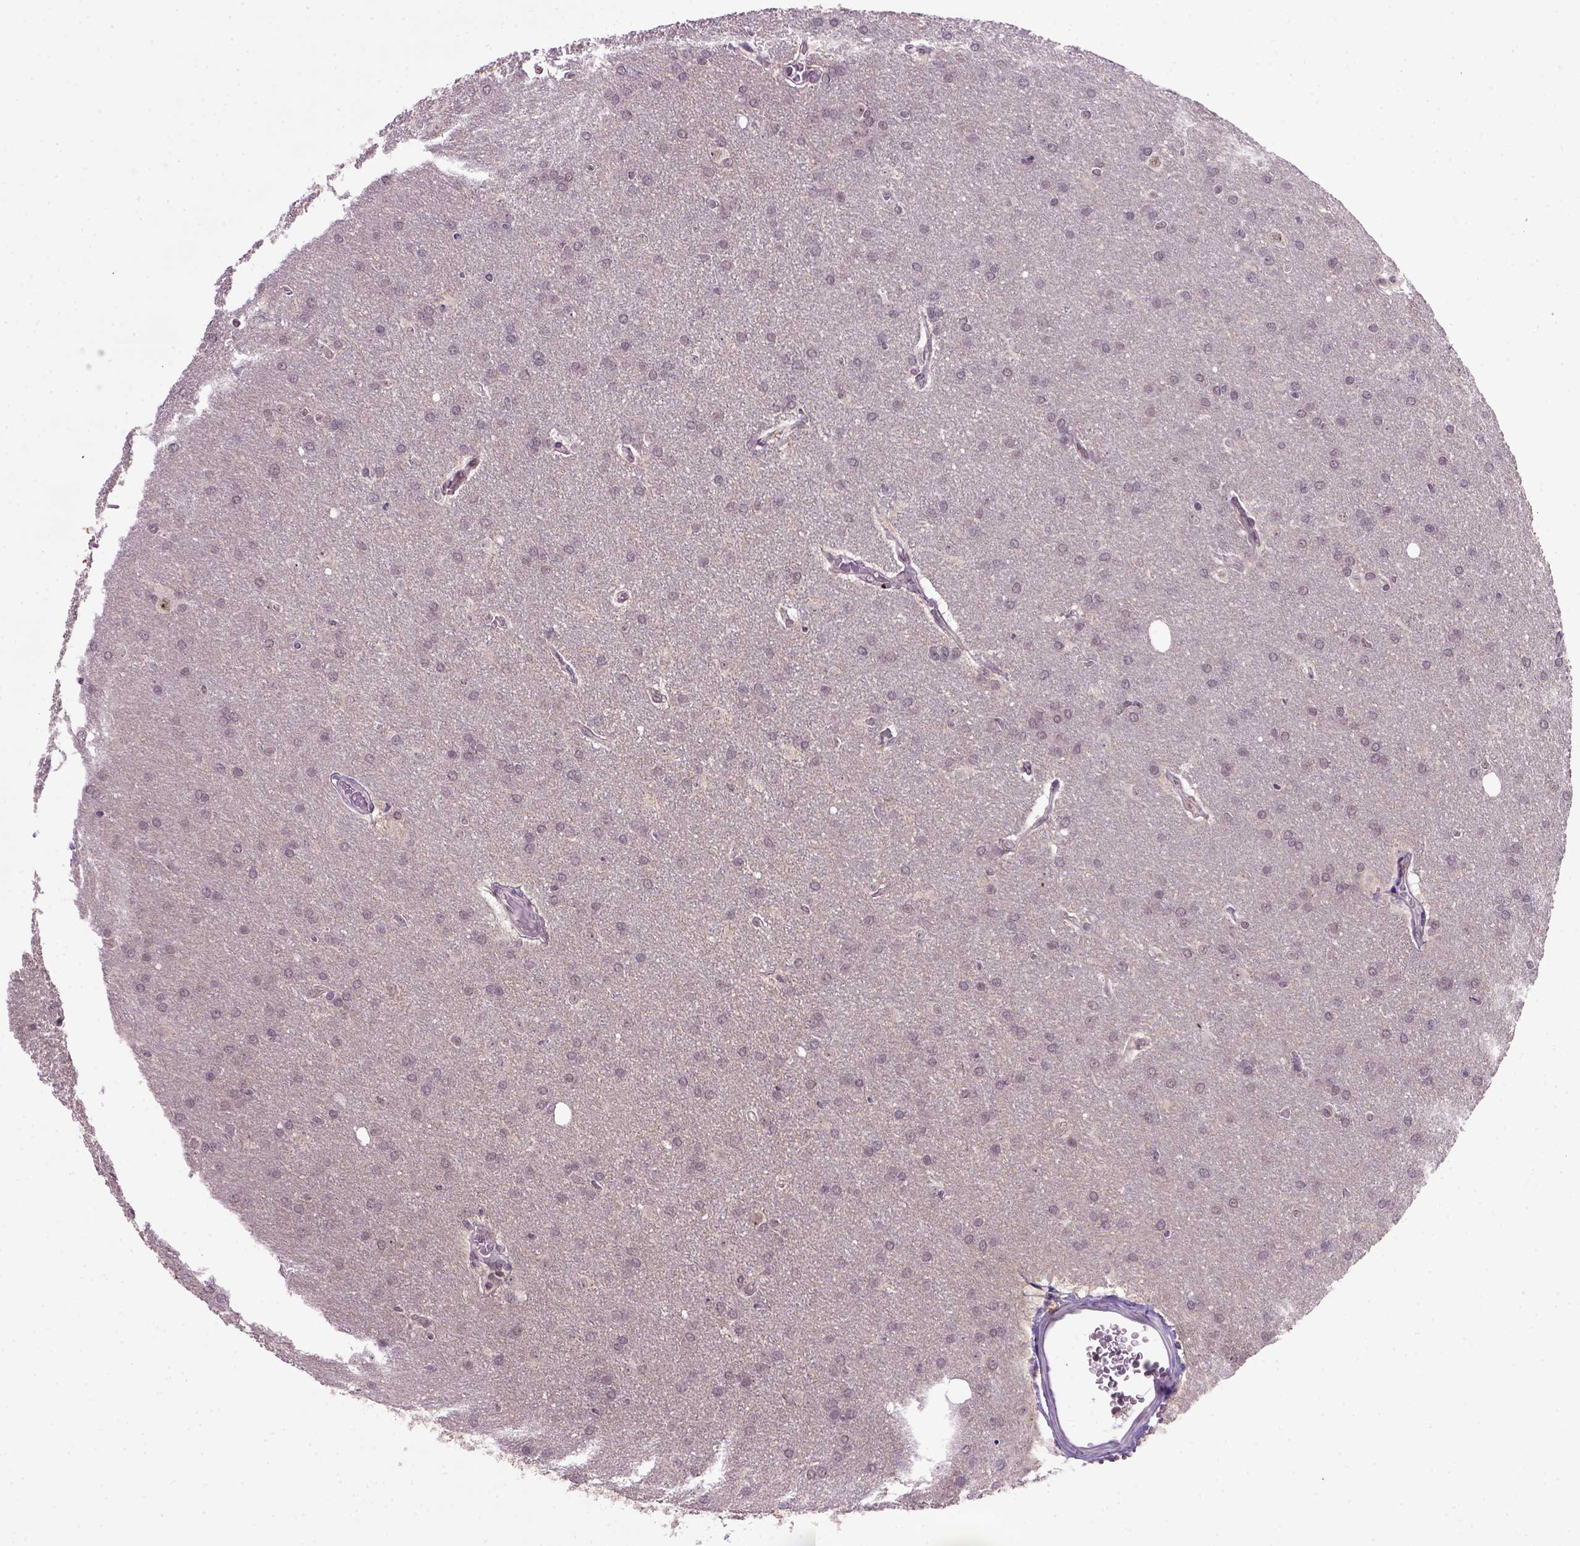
{"staining": {"intensity": "negative", "quantity": "none", "location": "none"}, "tissue": "glioma", "cell_type": "Tumor cells", "image_type": "cancer", "snomed": [{"axis": "morphology", "description": "Glioma, malignant, Low grade"}, {"axis": "topography", "description": "Brain"}], "caption": "A high-resolution image shows immunohistochemistry (IHC) staining of glioma, which displays no significant positivity in tumor cells.", "gene": "RAB43", "patient": {"sex": "female", "age": 32}}